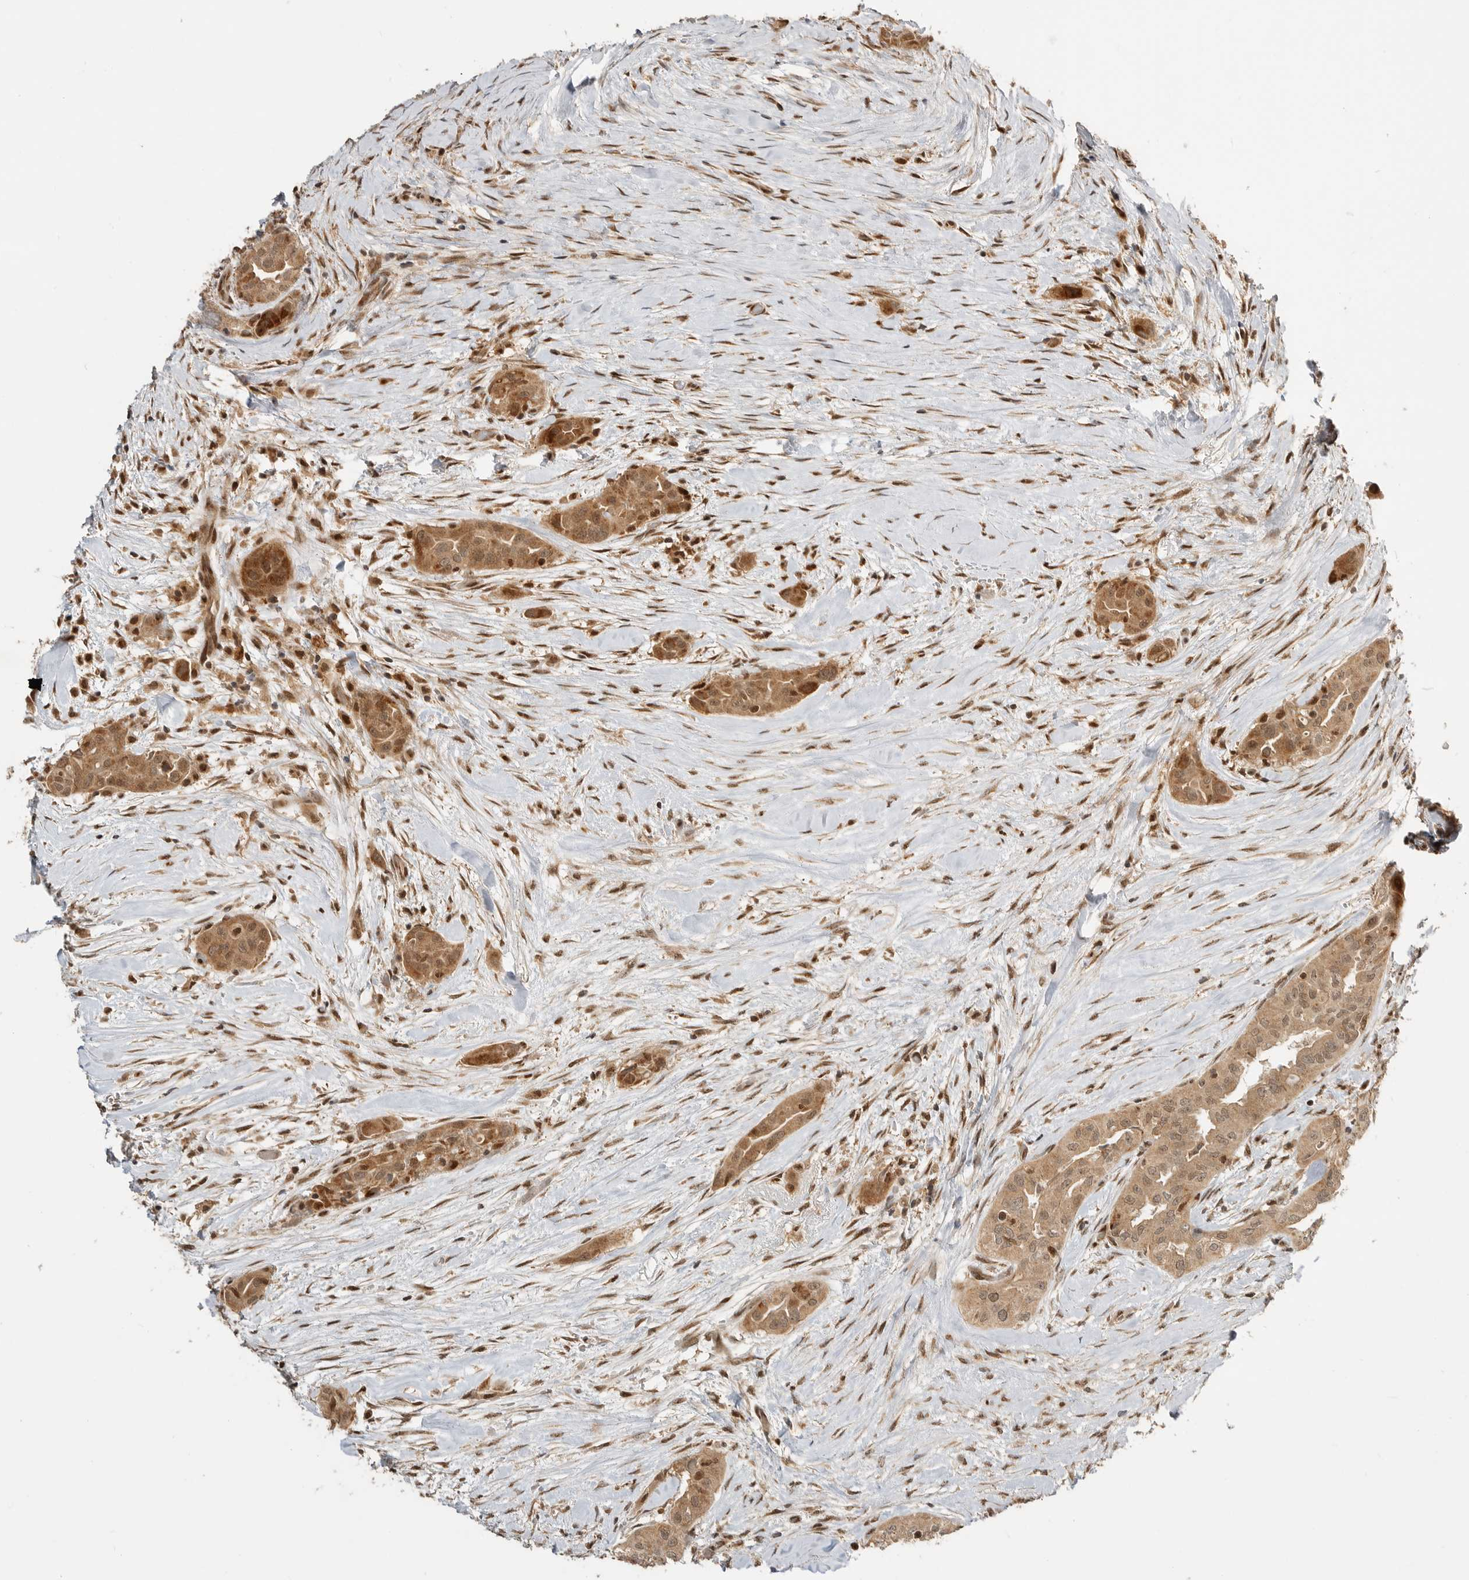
{"staining": {"intensity": "moderate", "quantity": ">75%", "location": "cytoplasmic/membranous"}, "tissue": "thyroid cancer", "cell_type": "Tumor cells", "image_type": "cancer", "snomed": [{"axis": "morphology", "description": "Papillary adenocarcinoma, NOS"}, {"axis": "topography", "description": "Thyroid gland"}], "caption": "About >75% of tumor cells in human papillary adenocarcinoma (thyroid) exhibit moderate cytoplasmic/membranous protein positivity as visualized by brown immunohistochemical staining.", "gene": "ALKAL1", "patient": {"sex": "female", "age": 59}}